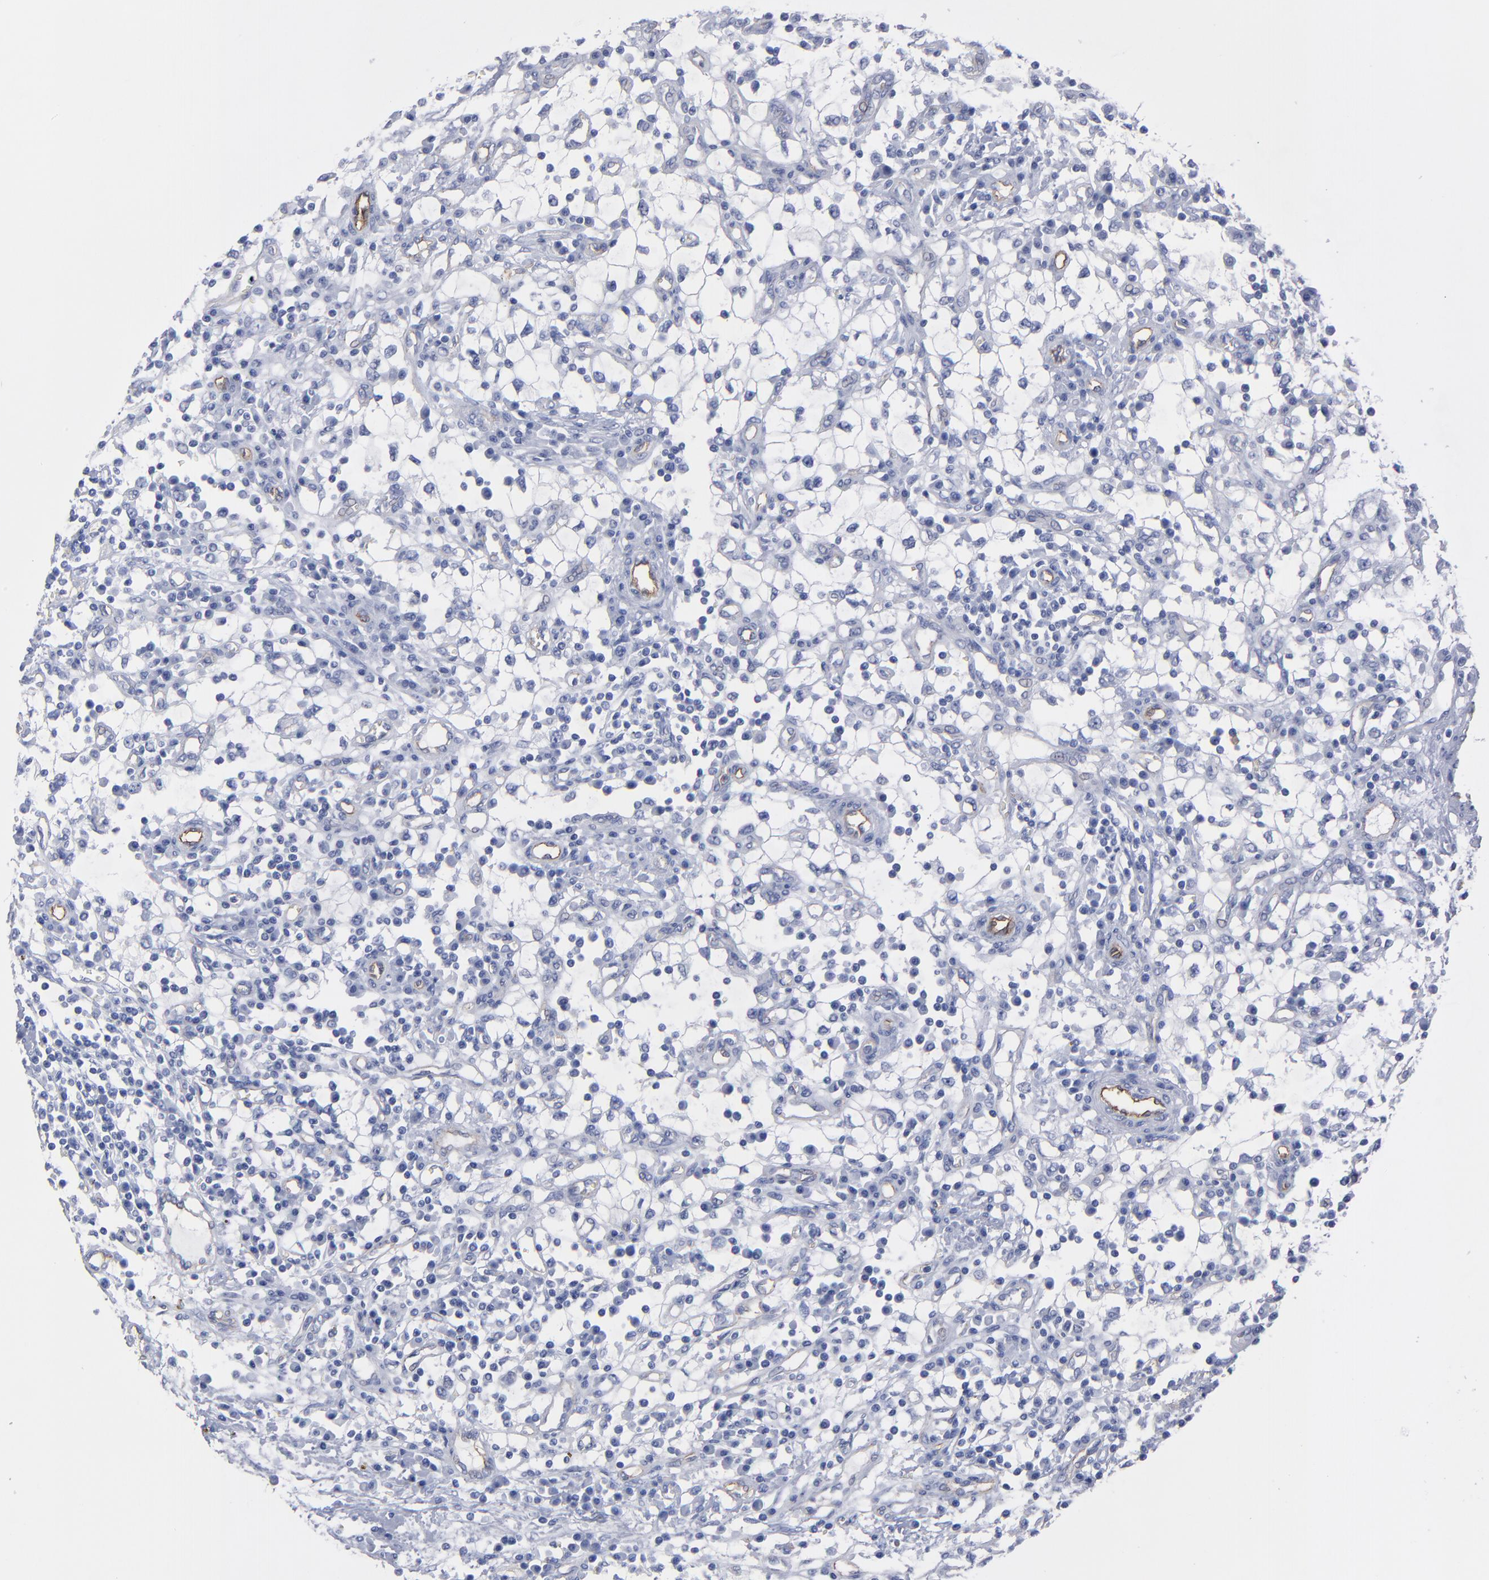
{"staining": {"intensity": "negative", "quantity": "none", "location": "none"}, "tissue": "renal cancer", "cell_type": "Tumor cells", "image_type": "cancer", "snomed": [{"axis": "morphology", "description": "Adenocarcinoma, NOS"}, {"axis": "topography", "description": "Kidney"}], "caption": "Renal cancer was stained to show a protein in brown. There is no significant expression in tumor cells.", "gene": "TM4SF1", "patient": {"sex": "male", "age": 82}}